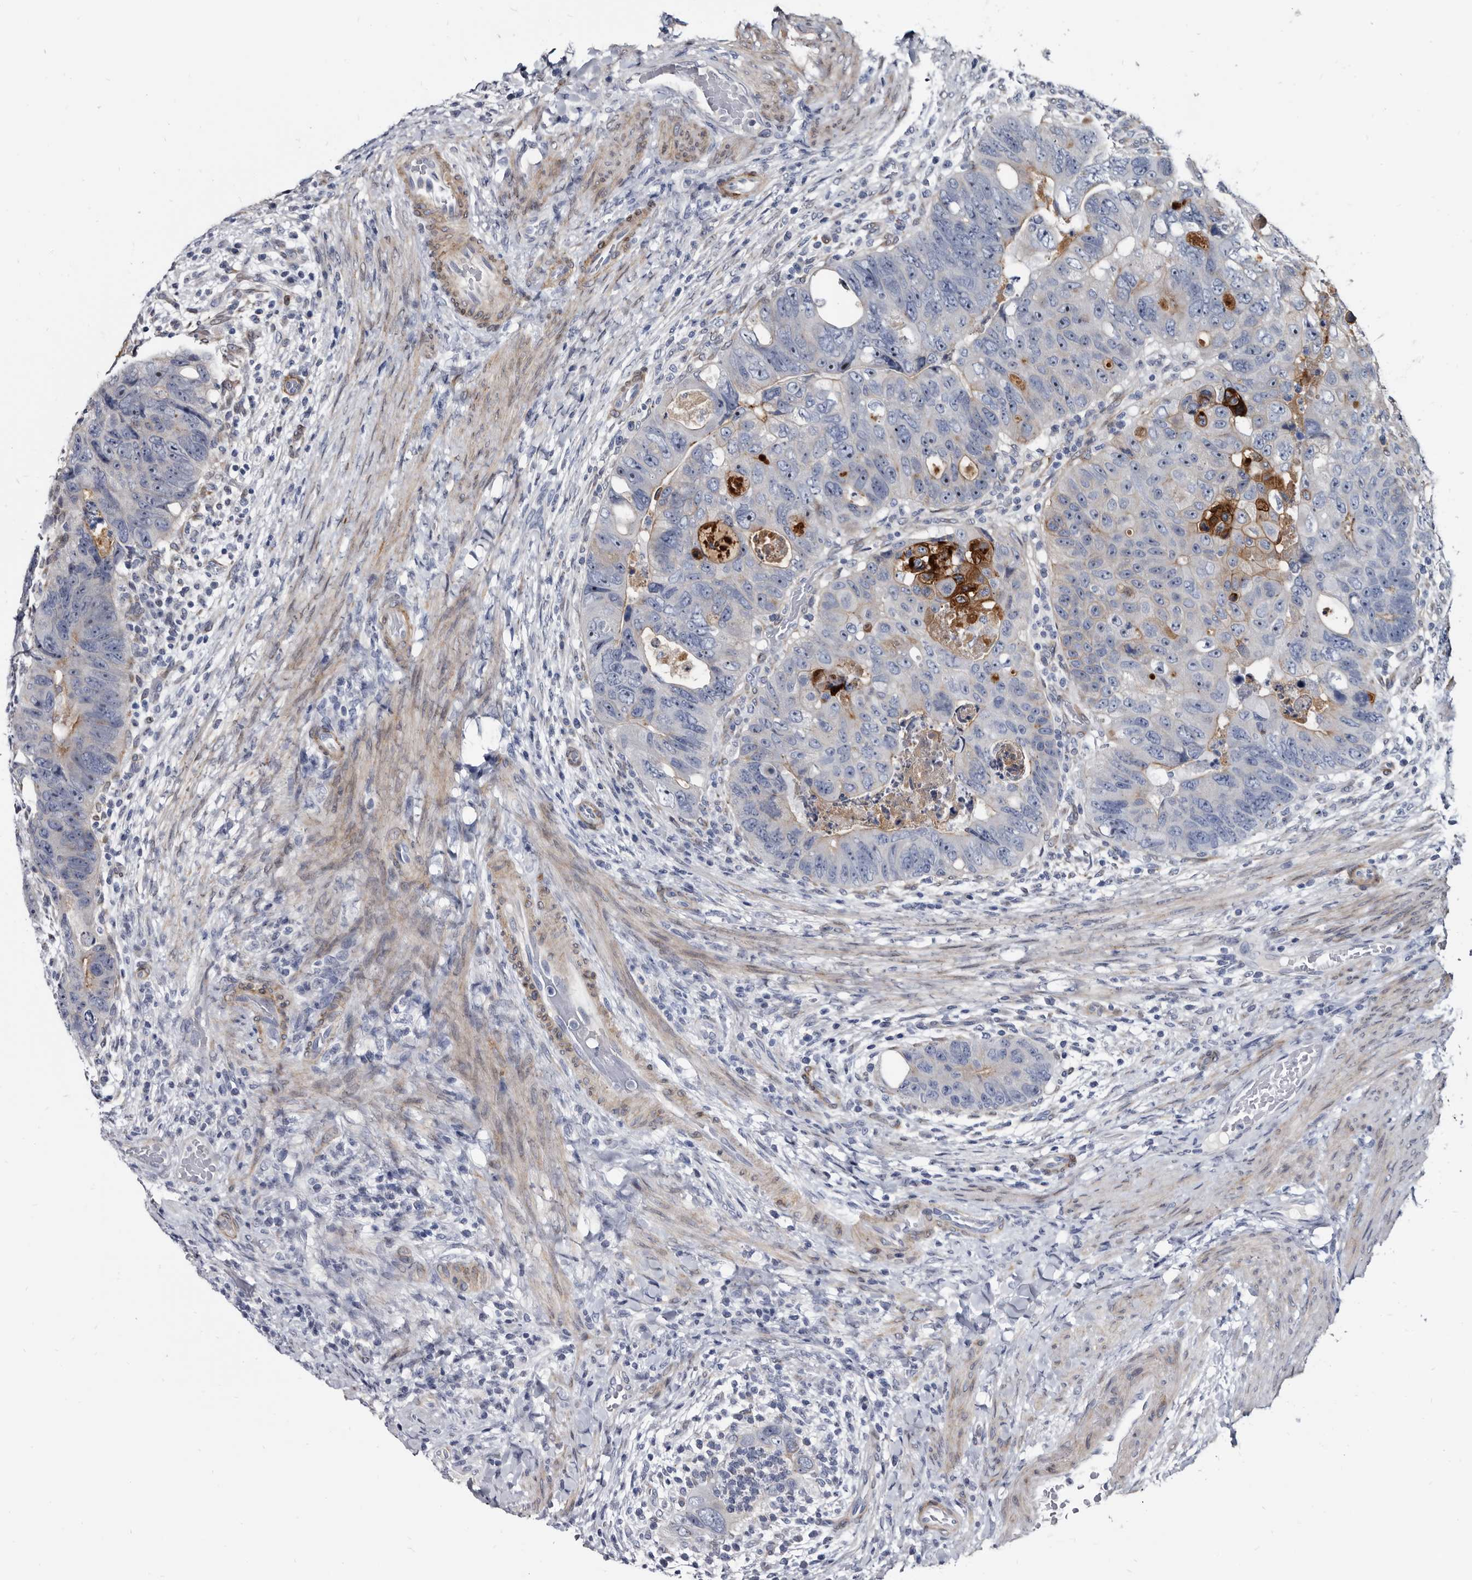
{"staining": {"intensity": "weak", "quantity": "<25%", "location": "cytoplasmic/membranous"}, "tissue": "colorectal cancer", "cell_type": "Tumor cells", "image_type": "cancer", "snomed": [{"axis": "morphology", "description": "Adenocarcinoma, NOS"}, {"axis": "topography", "description": "Rectum"}], "caption": "Tumor cells are negative for protein expression in human adenocarcinoma (colorectal).", "gene": "PRSS8", "patient": {"sex": "male", "age": 59}}